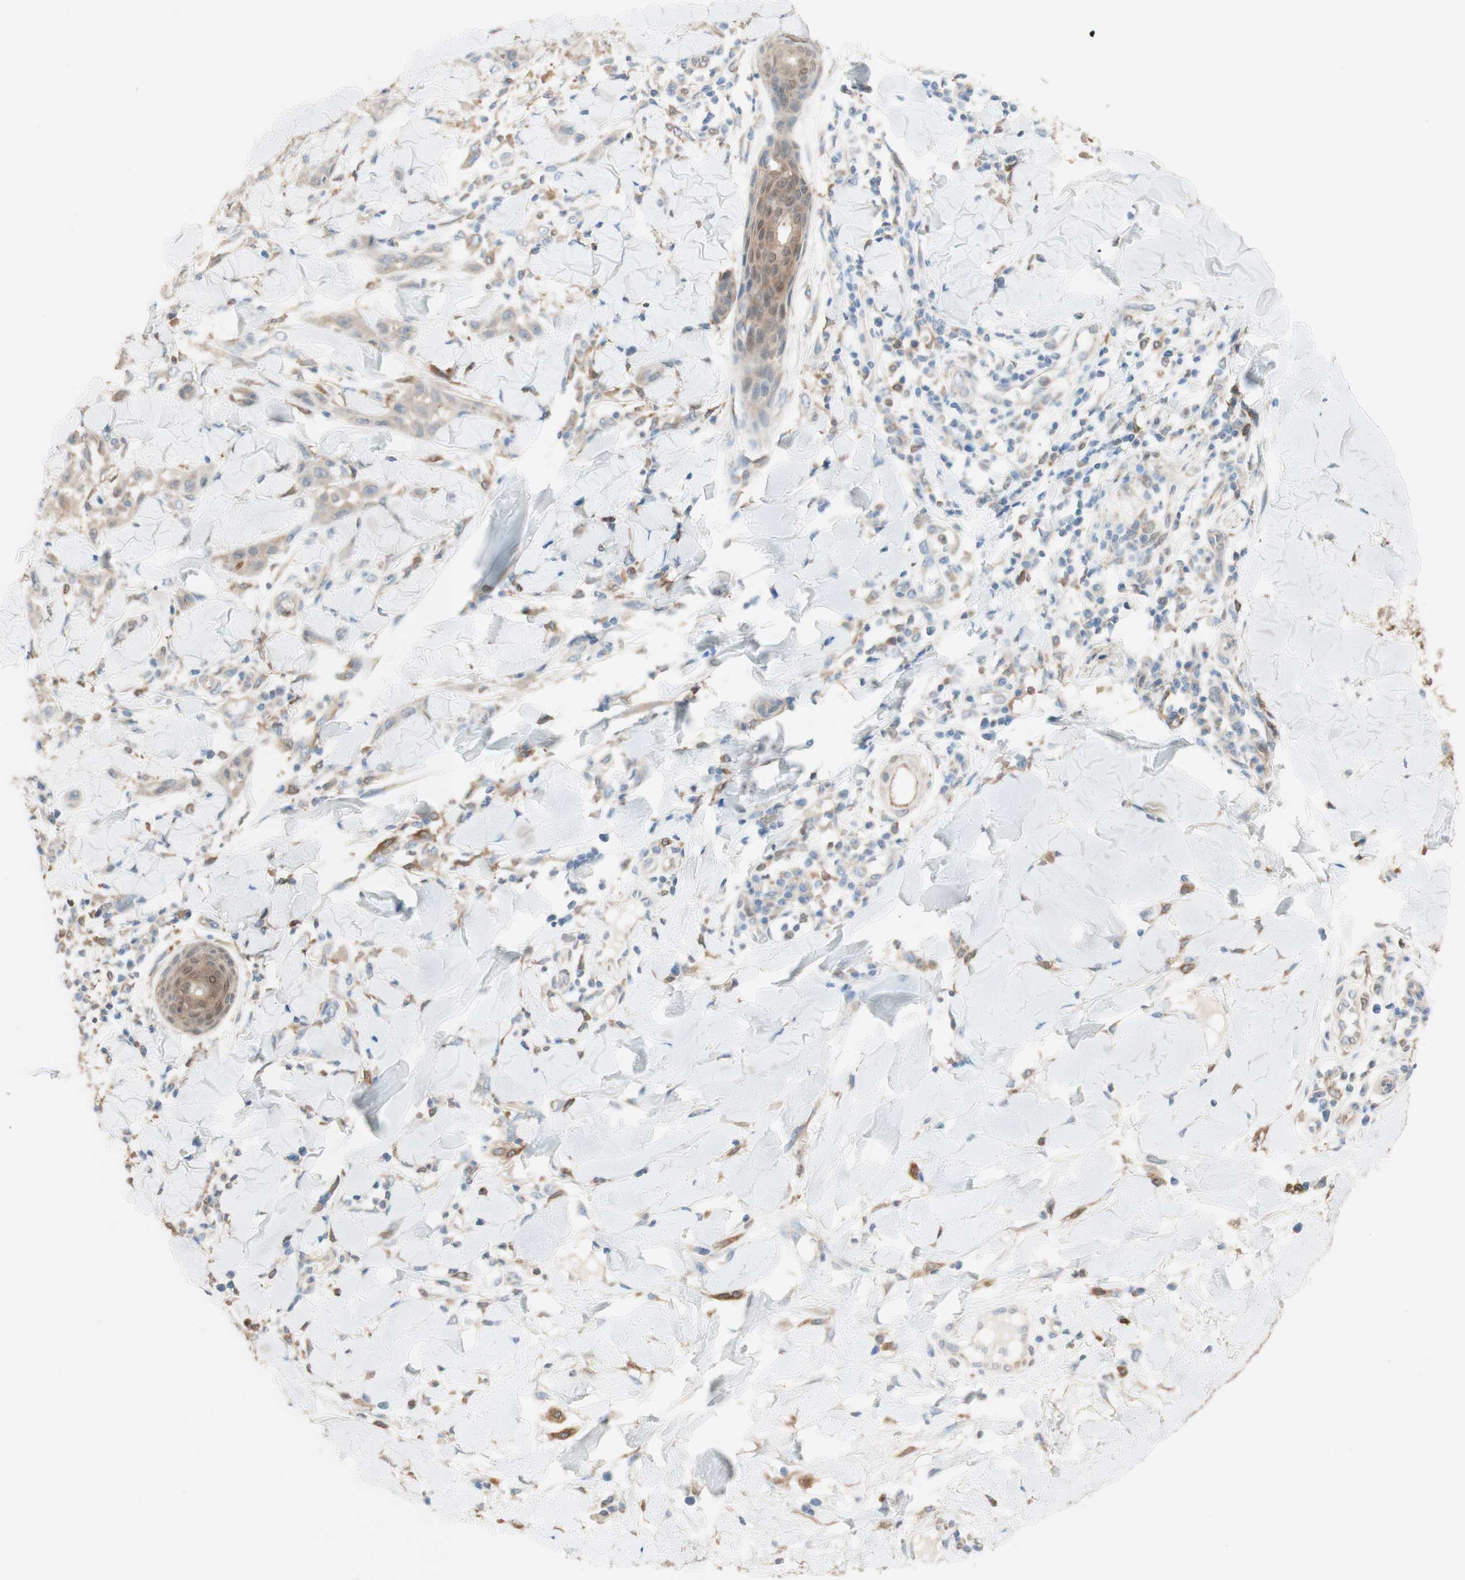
{"staining": {"intensity": "weak", "quantity": ">75%", "location": "cytoplasmic/membranous"}, "tissue": "skin cancer", "cell_type": "Tumor cells", "image_type": "cancer", "snomed": [{"axis": "morphology", "description": "Squamous cell carcinoma, NOS"}, {"axis": "topography", "description": "Skin"}], "caption": "A photomicrograph showing weak cytoplasmic/membranous positivity in about >75% of tumor cells in skin cancer (squamous cell carcinoma), as visualized by brown immunohistochemical staining.", "gene": "COMT", "patient": {"sex": "male", "age": 24}}